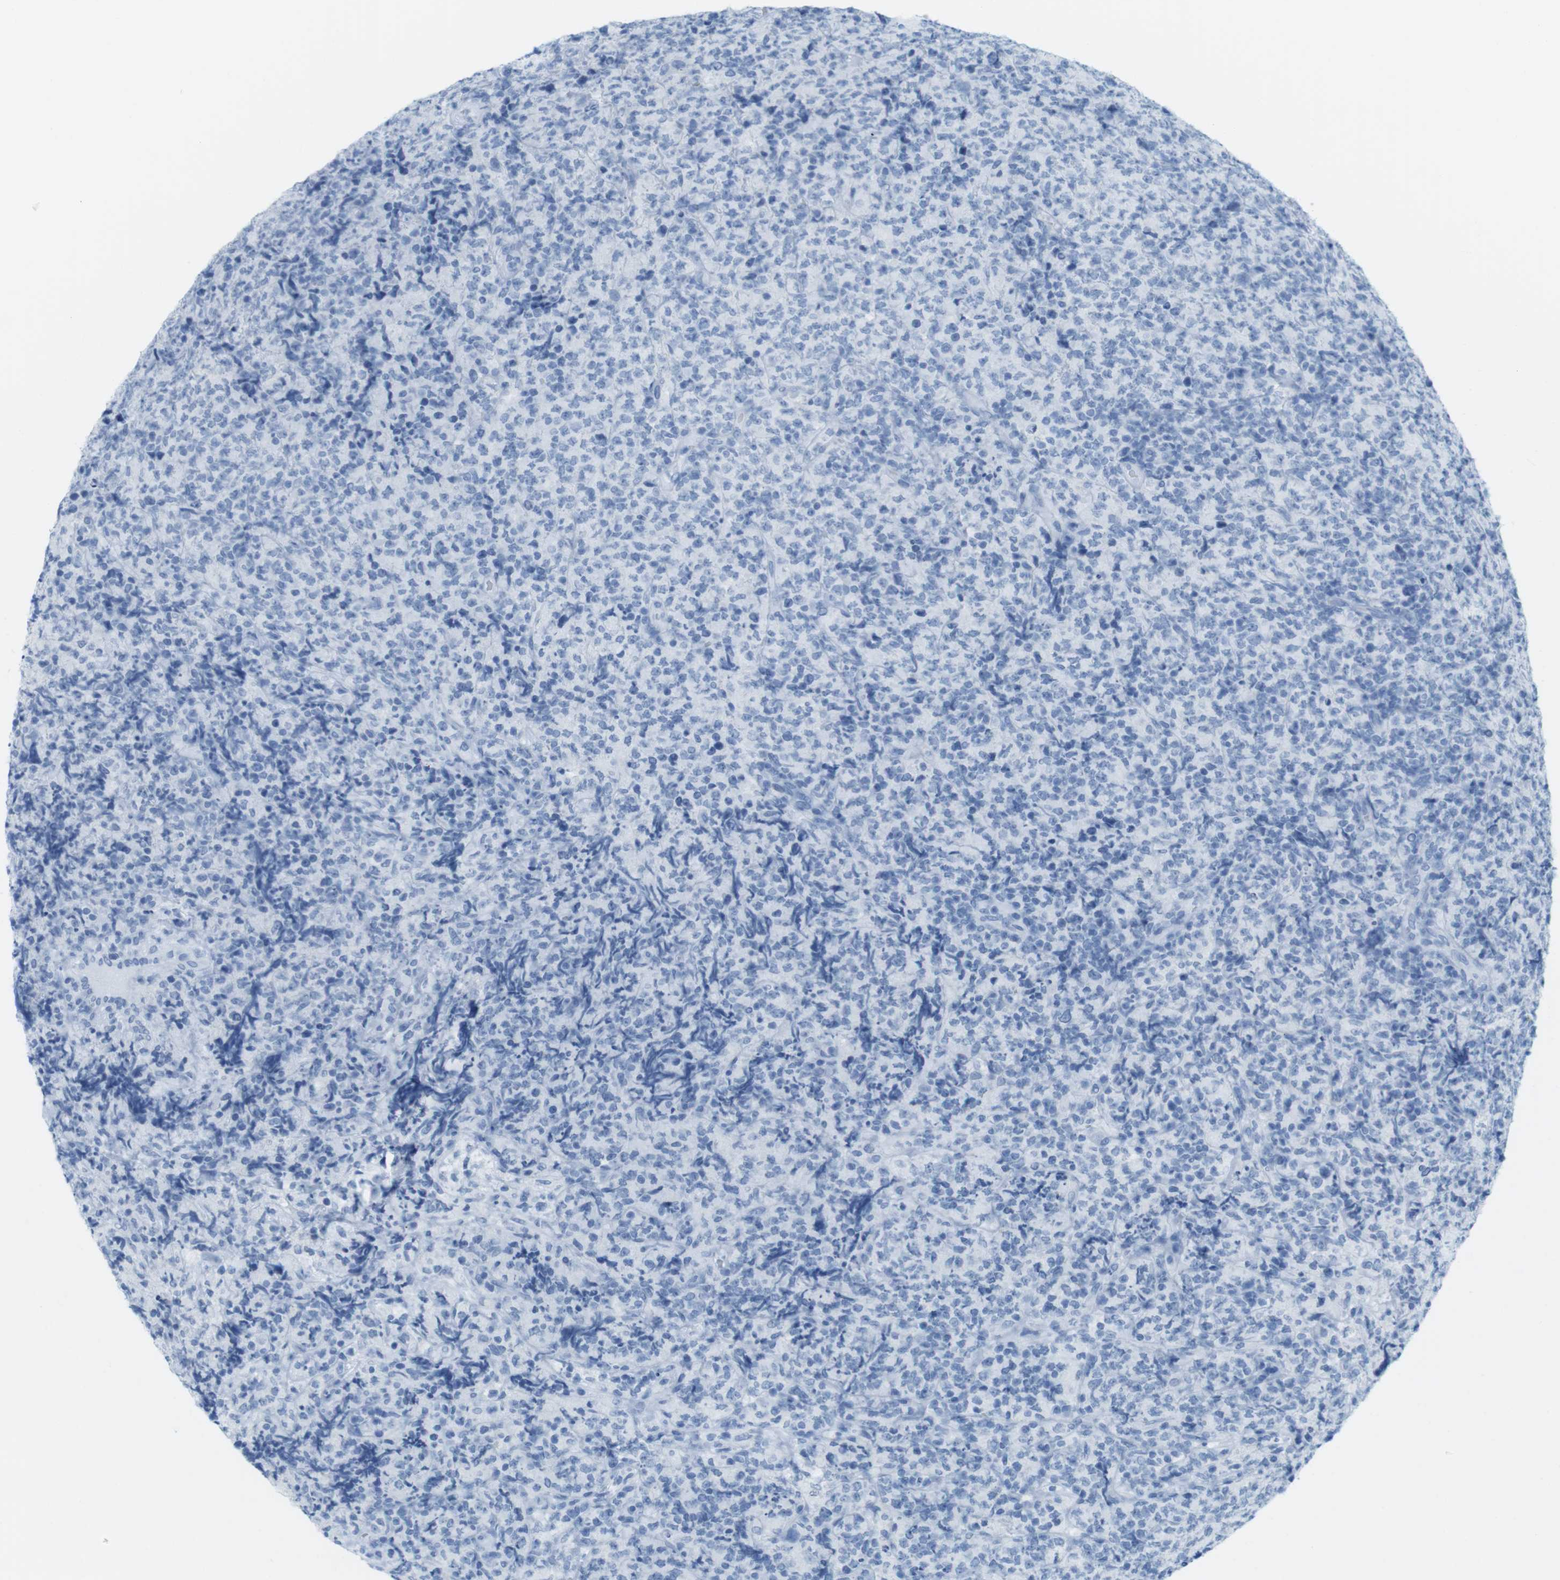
{"staining": {"intensity": "negative", "quantity": "none", "location": "none"}, "tissue": "lymphoma", "cell_type": "Tumor cells", "image_type": "cancer", "snomed": [{"axis": "morphology", "description": "Malignant lymphoma, non-Hodgkin's type, High grade"}, {"axis": "topography", "description": "Tonsil"}], "caption": "The image reveals no staining of tumor cells in lymphoma.", "gene": "TNNT2", "patient": {"sex": "female", "age": 36}}